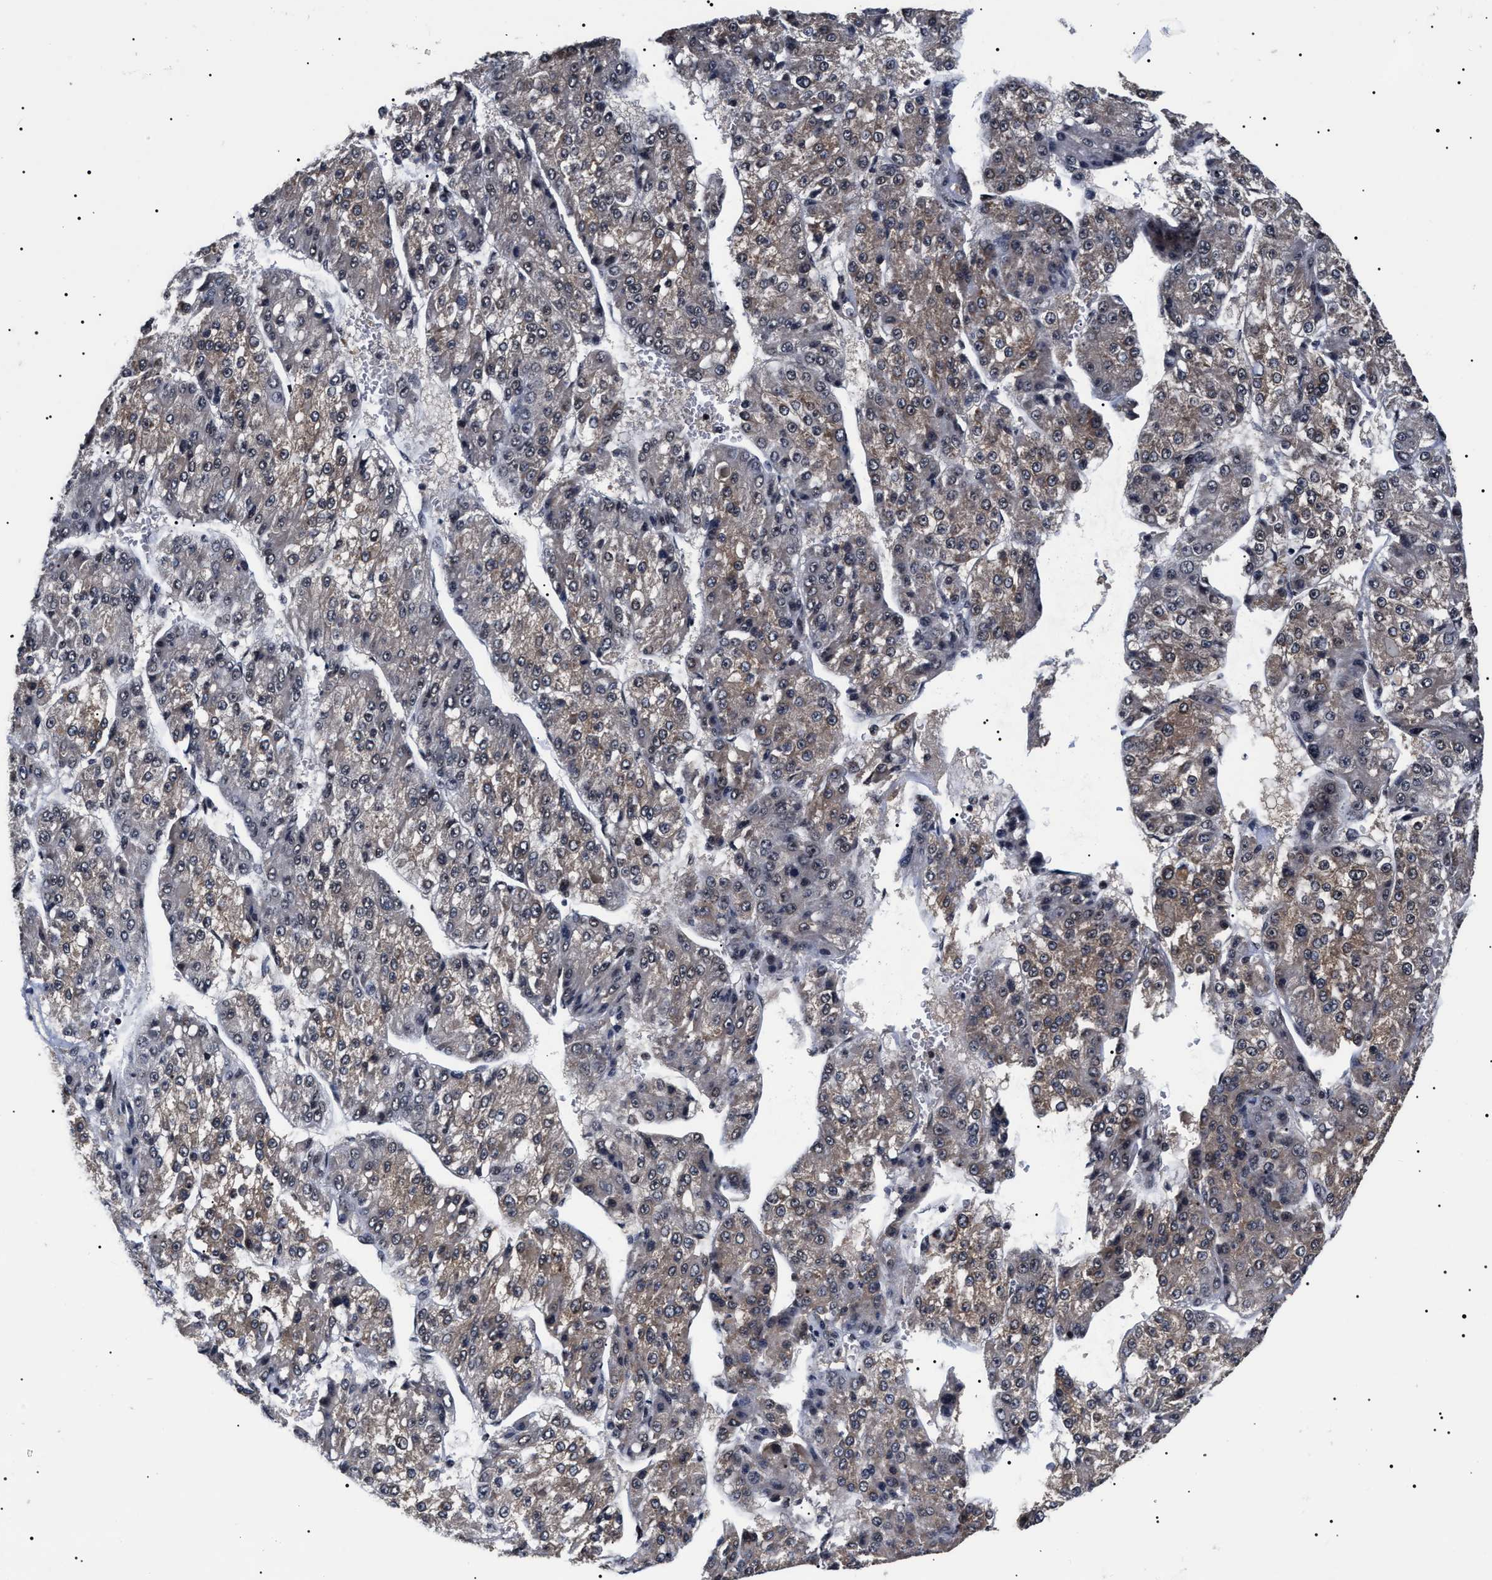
{"staining": {"intensity": "weak", "quantity": ">75%", "location": "cytoplasmic/membranous"}, "tissue": "liver cancer", "cell_type": "Tumor cells", "image_type": "cancer", "snomed": [{"axis": "morphology", "description": "Carcinoma, Hepatocellular, NOS"}, {"axis": "topography", "description": "Liver"}], "caption": "This histopathology image demonstrates immunohistochemistry staining of human hepatocellular carcinoma (liver), with low weak cytoplasmic/membranous staining in approximately >75% of tumor cells.", "gene": "CAAP1", "patient": {"sex": "female", "age": 73}}